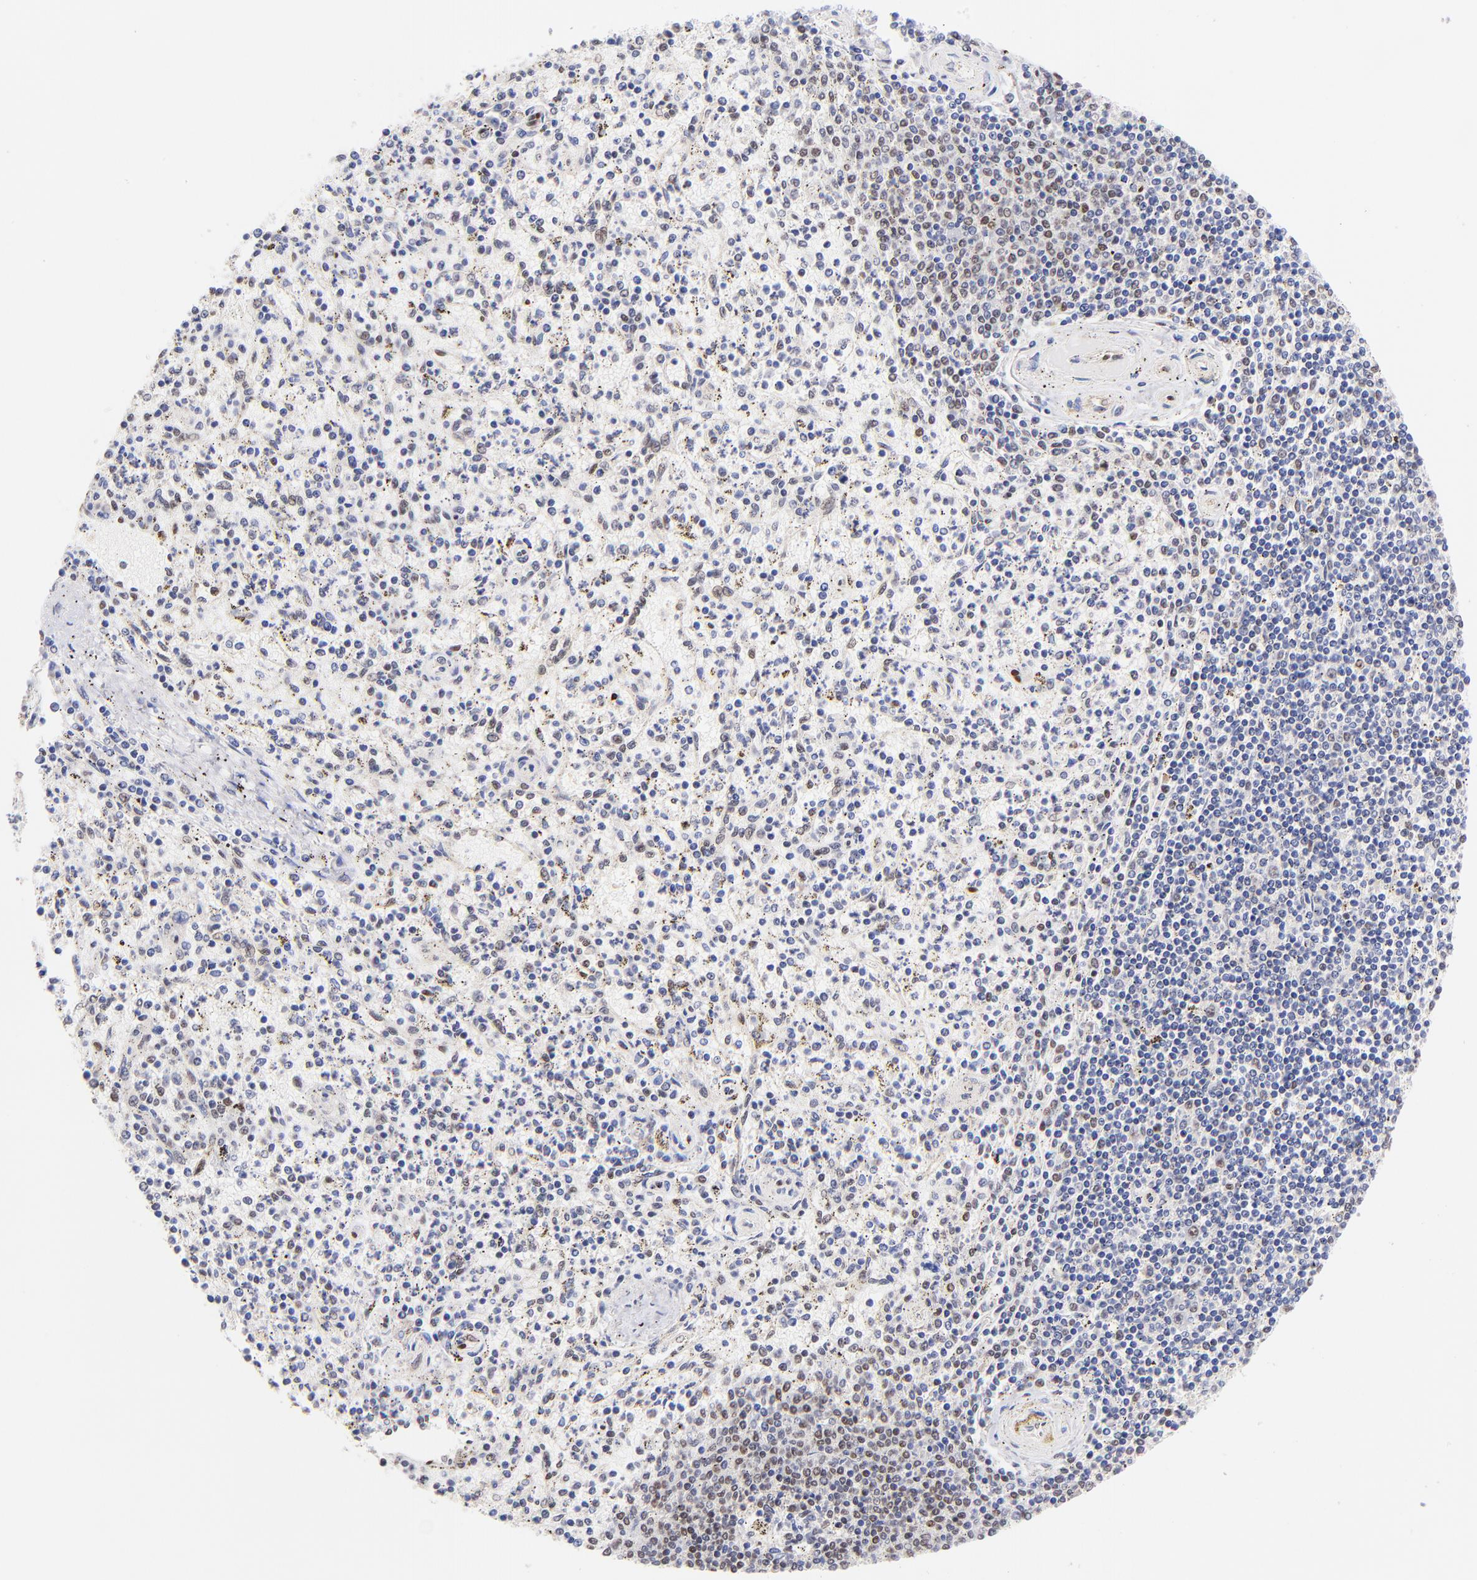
{"staining": {"intensity": "strong", "quantity": ">75%", "location": "nuclear"}, "tissue": "spleen", "cell_type": "Cells in red pulp", "image_type": "normal", "snomed": [{"axis": "morphology", "description": "Normal tissue, NOS"}, {"axis": "topography", "description": "Spleen"}], "caption": "An image showing strong nuclear staining in approximately >75% of cells in red pulp in benign spleen, as visualized by brown immunohistochemical staining.", "gene": "MIDEAS", "patient": {"sex": "male", "age": 72}}